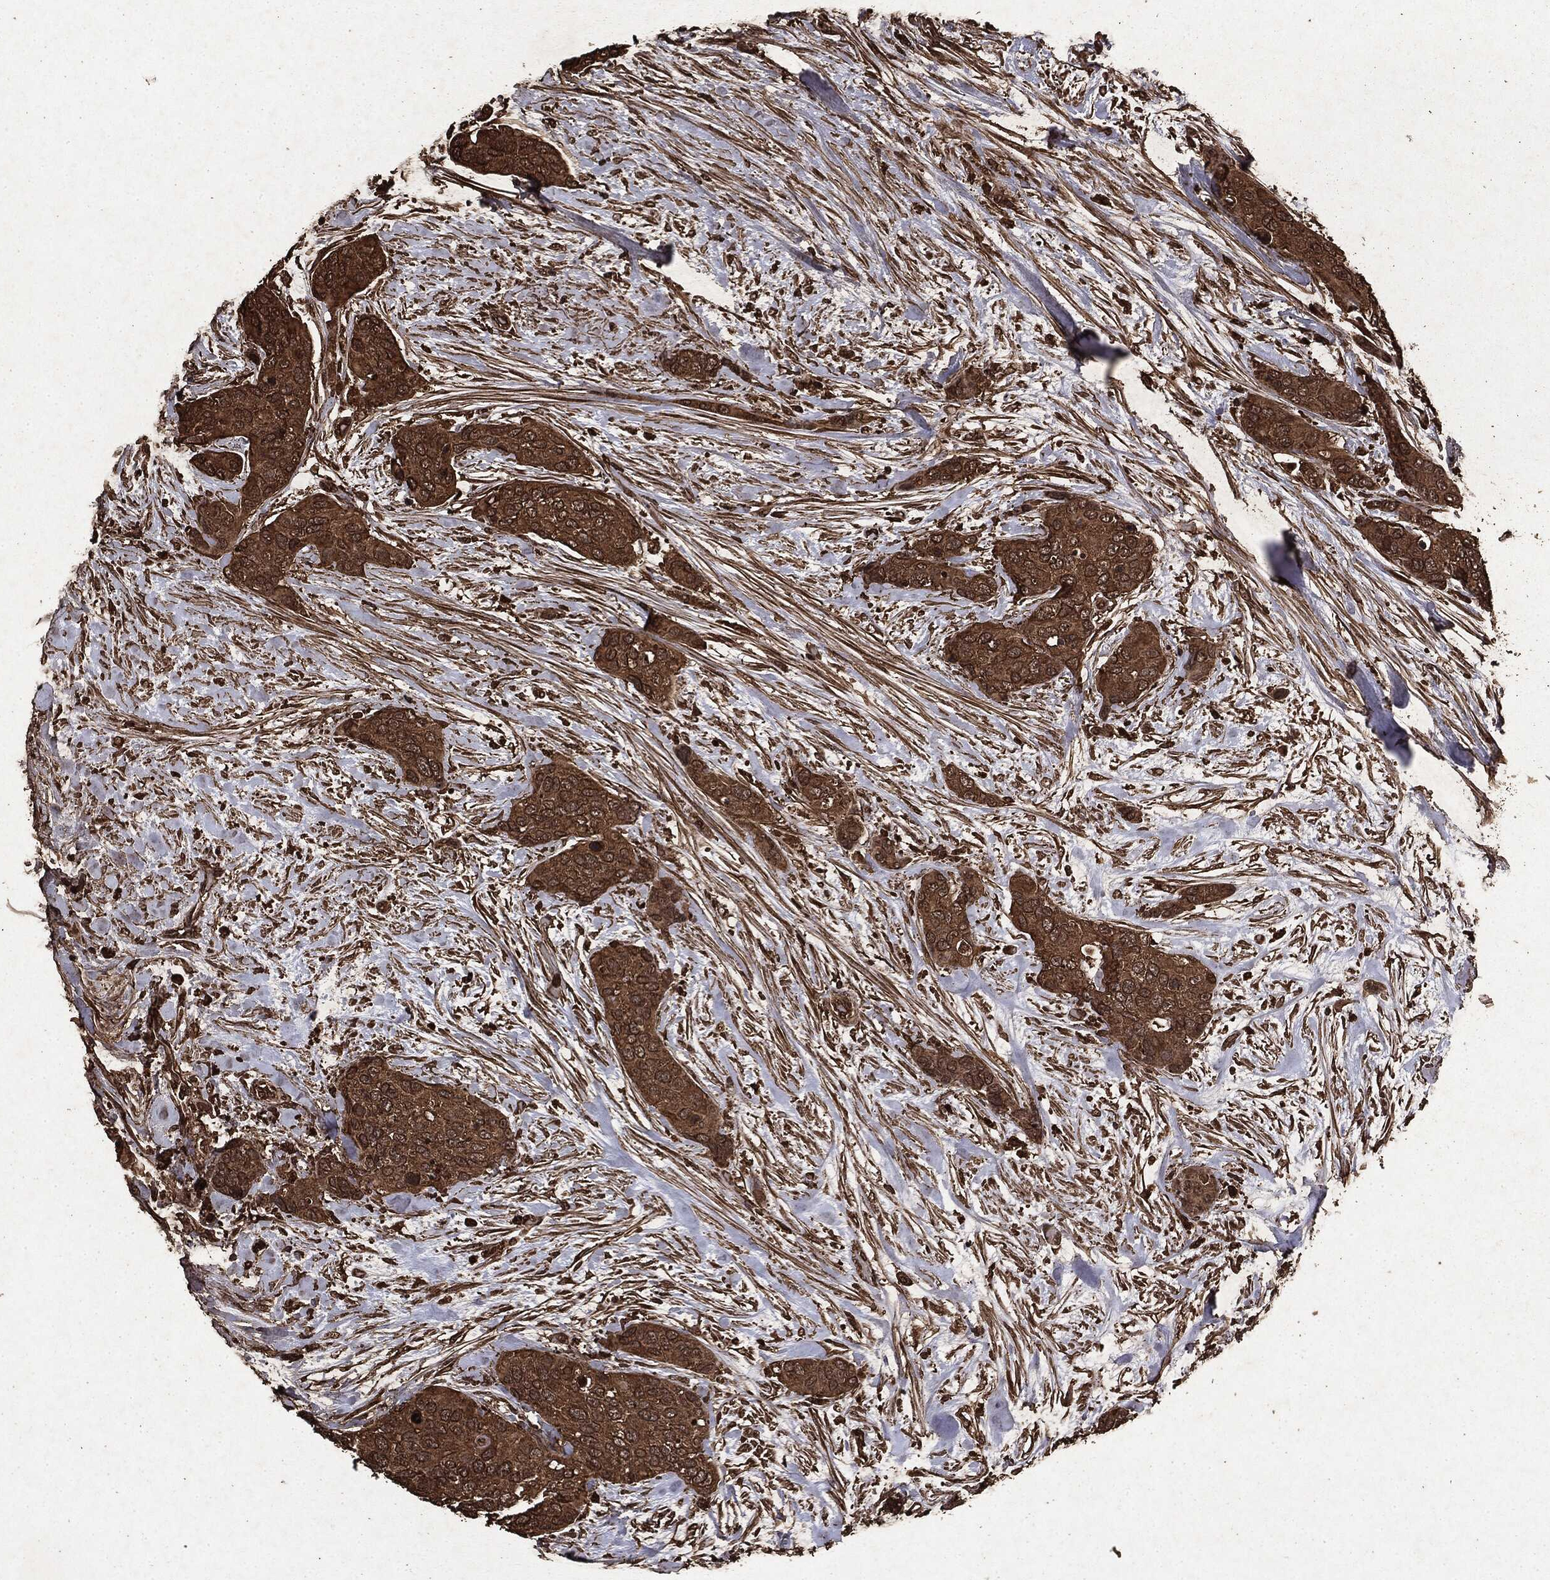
{"staining": {"intensity": "strong", "quantity": ">75%", "location": "cytoplasmic/membranous"}, "tissue": "urothelial cancer", "cell_type": "Tumor cells", "image_type": "cancer", "snomed": [{"axis": "morphology", "description": "Urothelial carcinoma, High grade"}, {"axis": "topography", "description": "Urinary bladder"}], "caption": "High-magnification brightfield microscopy of high-grade urothelial carcinoma stained with DAB (brown) and counterstained with hematoxylin (blue). tumor cells exhibit strong cytoplasmic/membranous expression is identified in about>75% of cells.", "gene": "ARAF", "patient": {"sex": "male", "age": 77}}